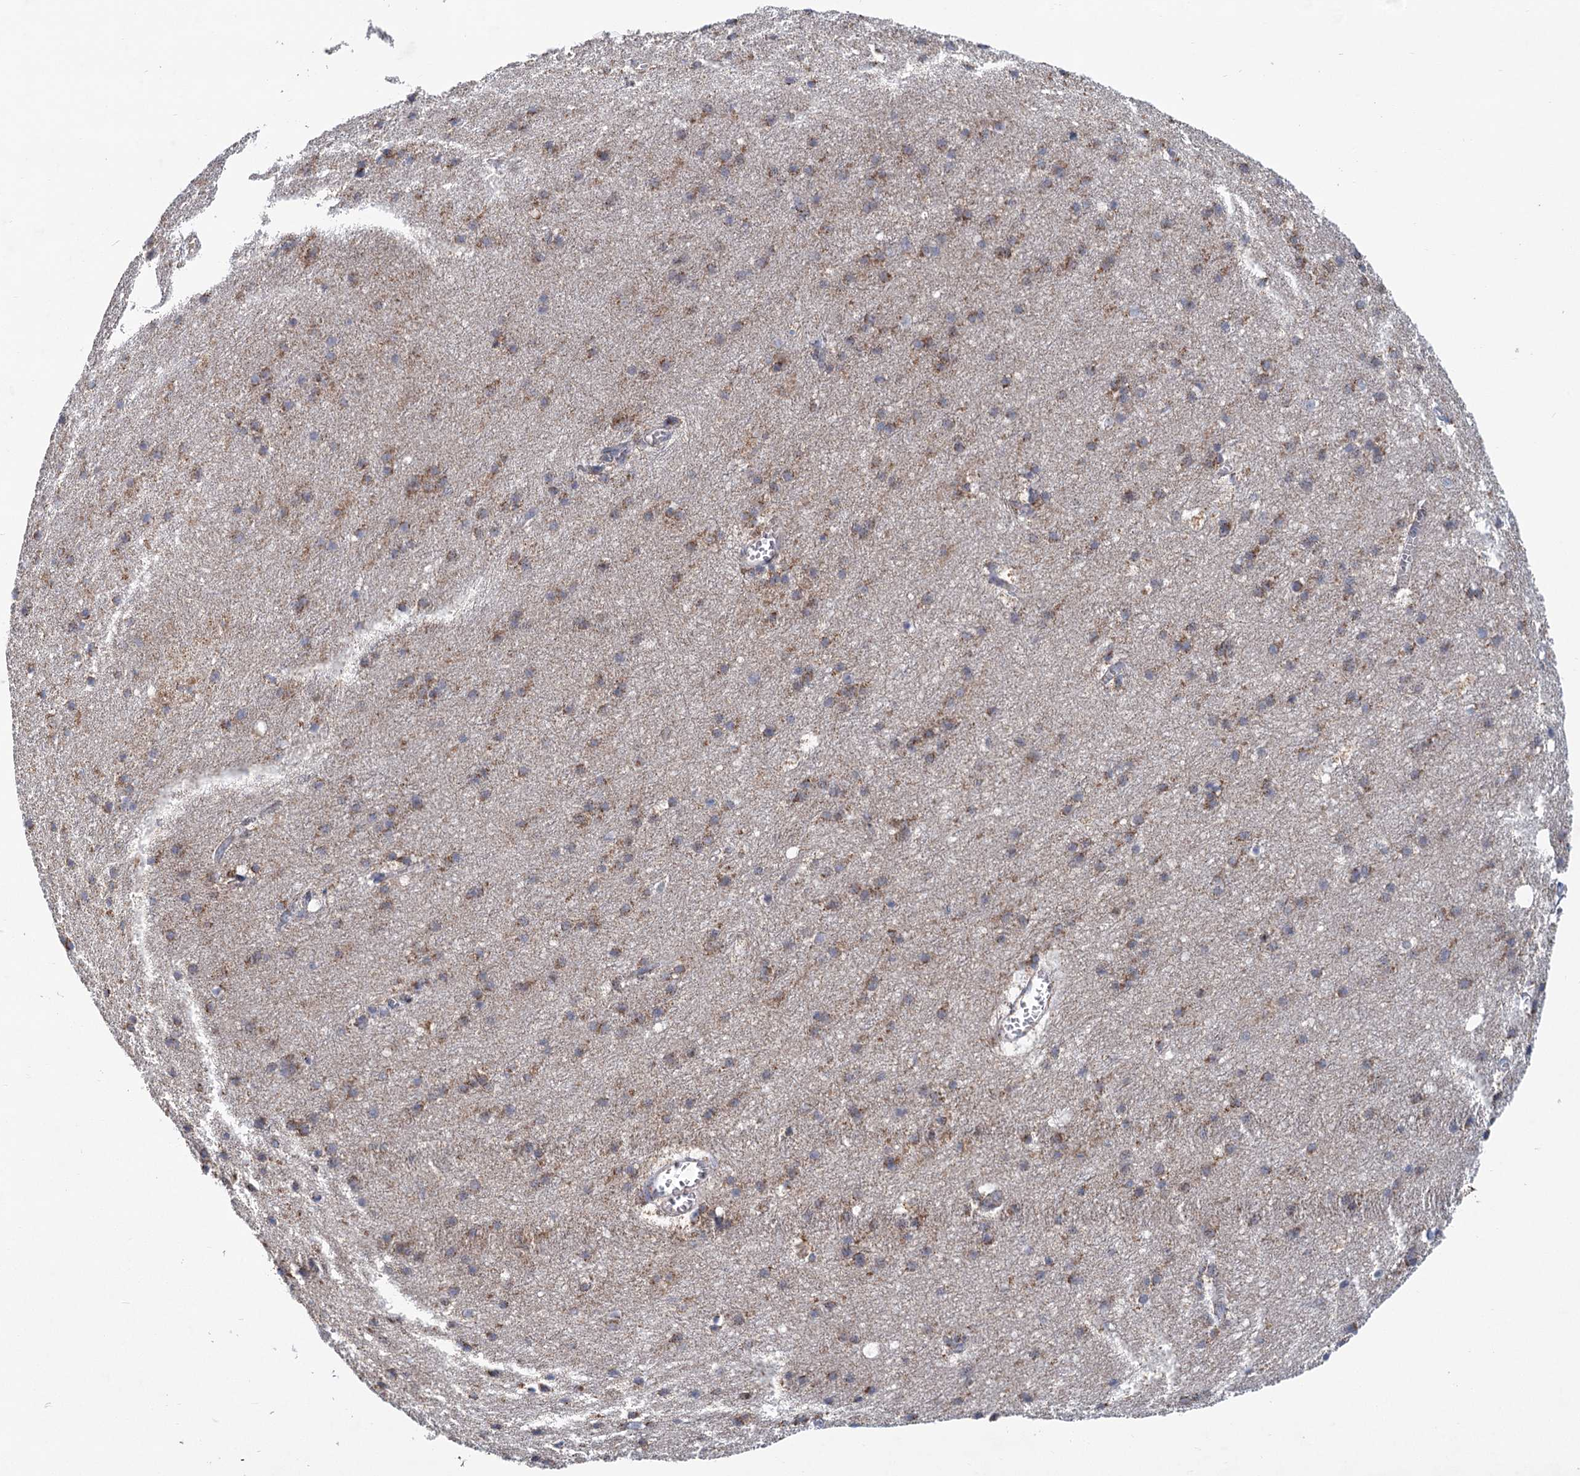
{"staining": {"intensity": "moderate", "quantity": ">75%", "location": "cytoplasmic/membranous"}, "tissue": "cerebral cortex", "cell_type": "Endothelial cells", "image_type": "normal", "snomed": [{"axis": "morphology", "description": "Normal tissue, NOS"}, {"axis": "topography", "description": "Cerebral cortex"}], "caption": "Cerebral cortex stained with immunohistochemistry (IHC) reveals moderate cytoplasmic/membranous positivity in about >75% of endothelial cells. The protein is shown in brown color, while the nuclei are stained blue.", "gene": "NDUFC2", "patient": {"sex": "male", "age": 54}}